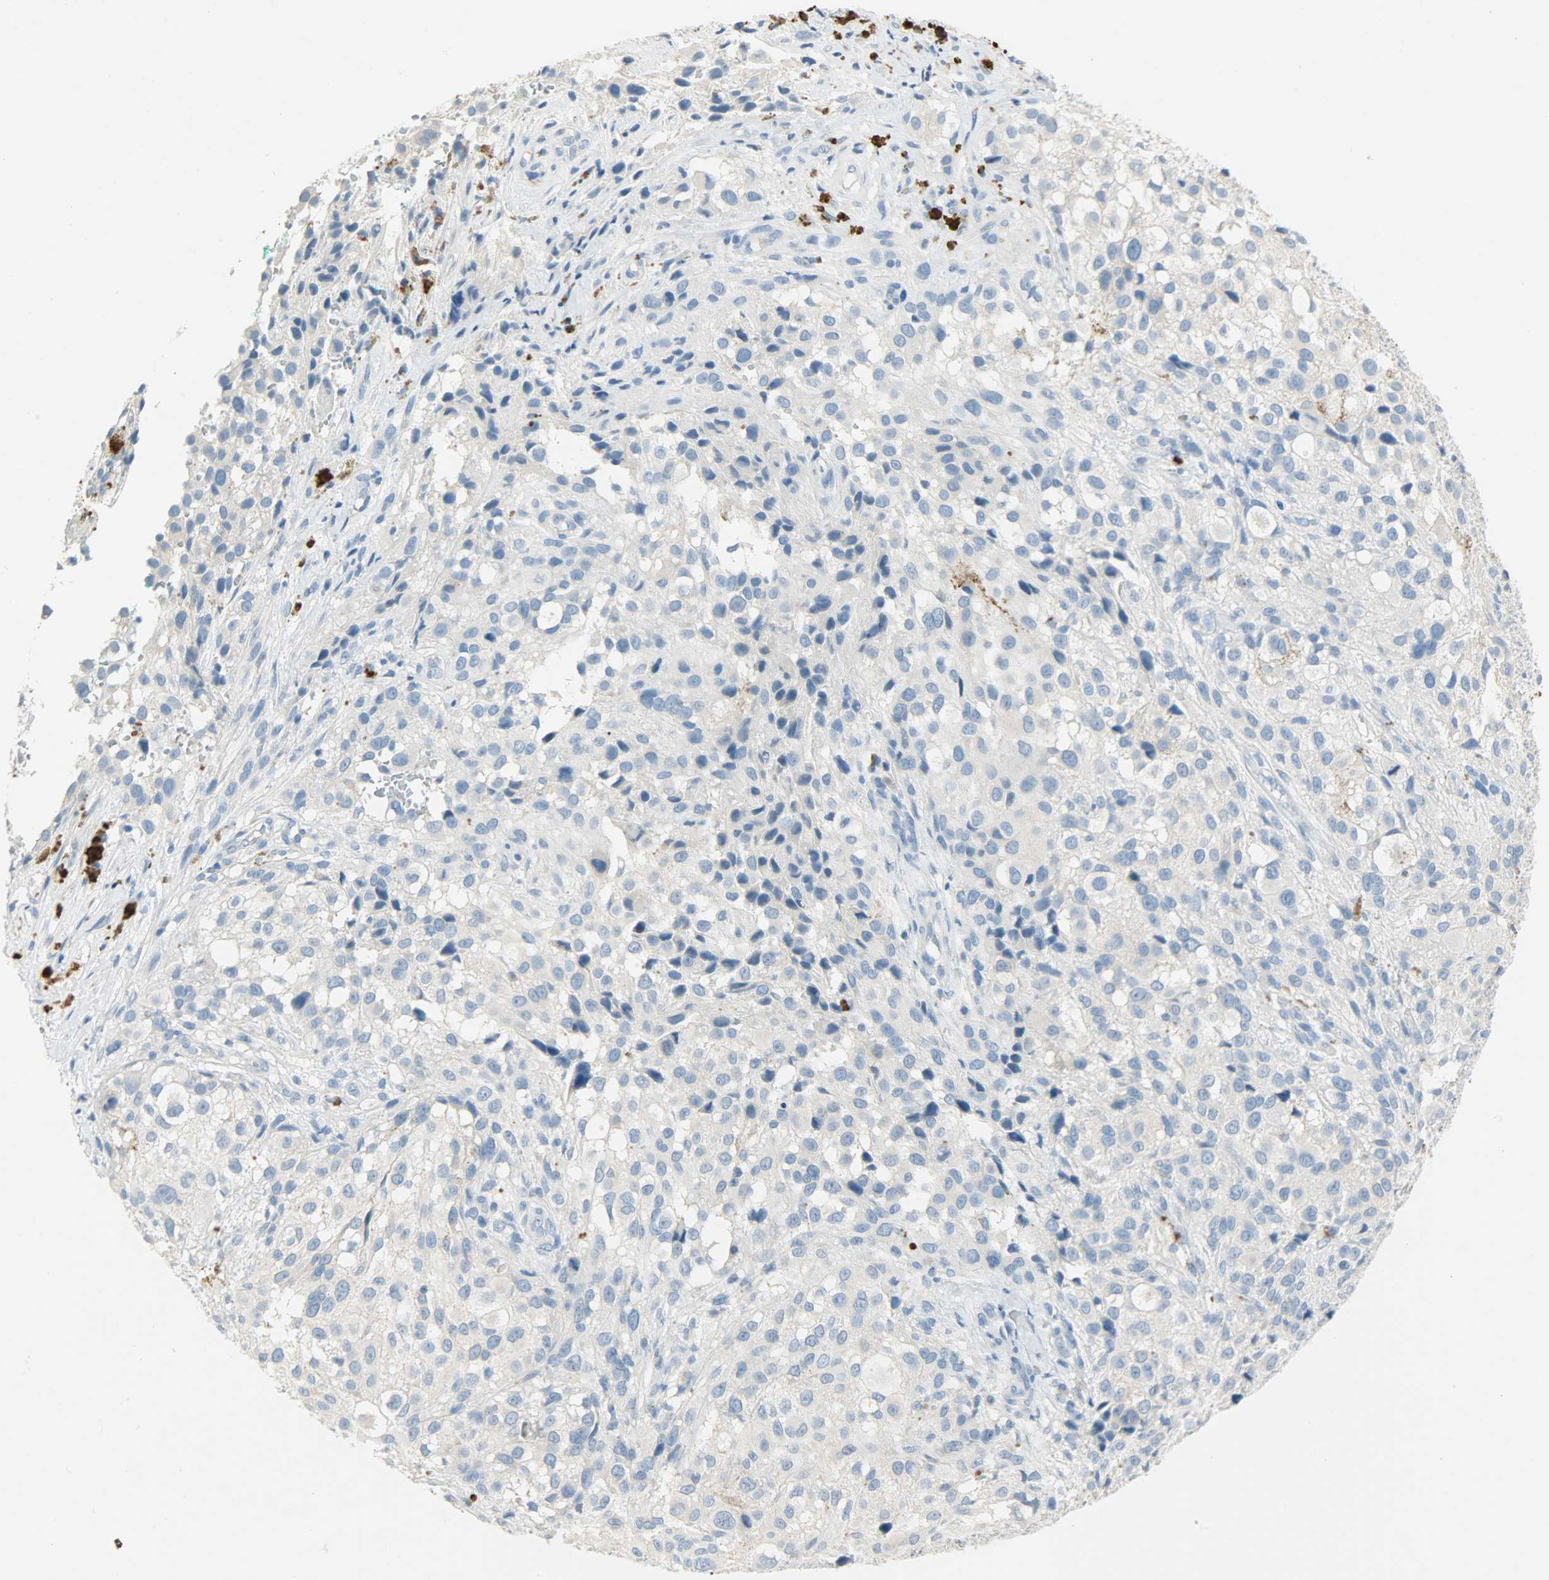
{"staining": {"intensity": "negative", "quantity": "none", "location": "none"}, "tissue": "melanoma", "cell_type": "Tumor cells", "image_type": "cancer", "snomed": [{"axis": "morphology", "description": "Necrosis, NOS"}, {"axis": "morphology", "description": "Malignant melanoma, NOS"}, {"axis": "topography", "description": "Skin"}], "caption": "Immunohistochemistry (IHC) photomicrograph of neoplastic tissue: melanoma stained with DAB (3,3'-diaminobenzidine) demonstrates no significant protein staining in tumor cells.", "gene": "PROM1", "patient": {"sex": "female", "age": 87}}